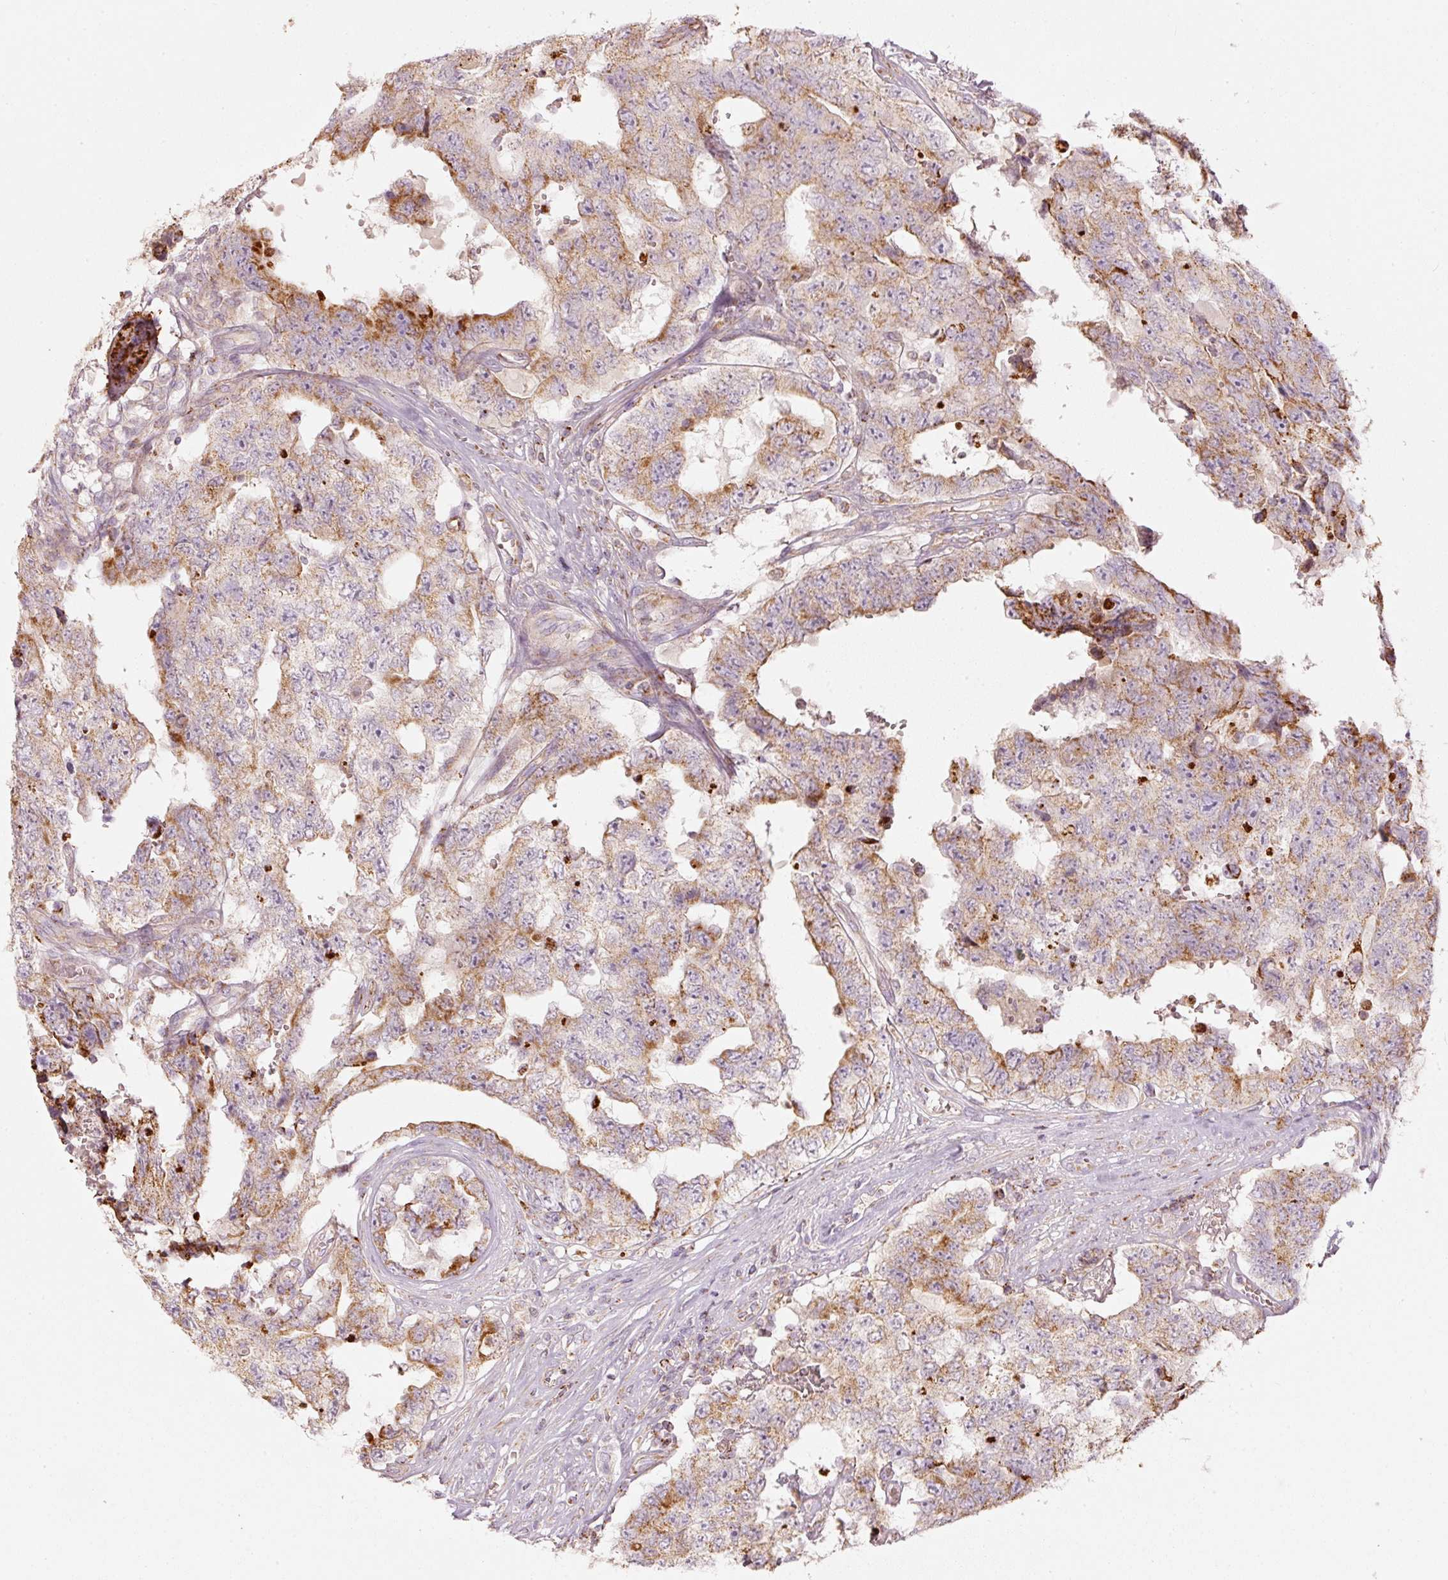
{"staining": {"intensity": "moderate", "quantity": "25%-75%", "location": "cytoplasmic/membranous"}, "tissue": "testis cancer", "cell_type": "Tumor cells", "image_type": "cancer", "snomed": [{"axis": "morphology", "description": "Normal tissue, NOS"}, {"axis": "morphology", "description": "Carcinoma, Embryonal, NOS"}, {"axis": "topography", "description": "Testis"}, {"axis": "topography", "description": "Epididymis"}], "caption": "DAB immunohistochemical staining of human testis cancer (embryonal carcinoma) exhibits moderate cytoplasmic/membranous protein expression in about 25%-75% of tumor cells. Using DAB (3,3'-diaminobenzidine) (brown) and hematoxylin (blue) stains, captured at high magnification using brightfield microscopy.", "gene": "C17orf98", "patient": {"sex": "male", "age": 25}}